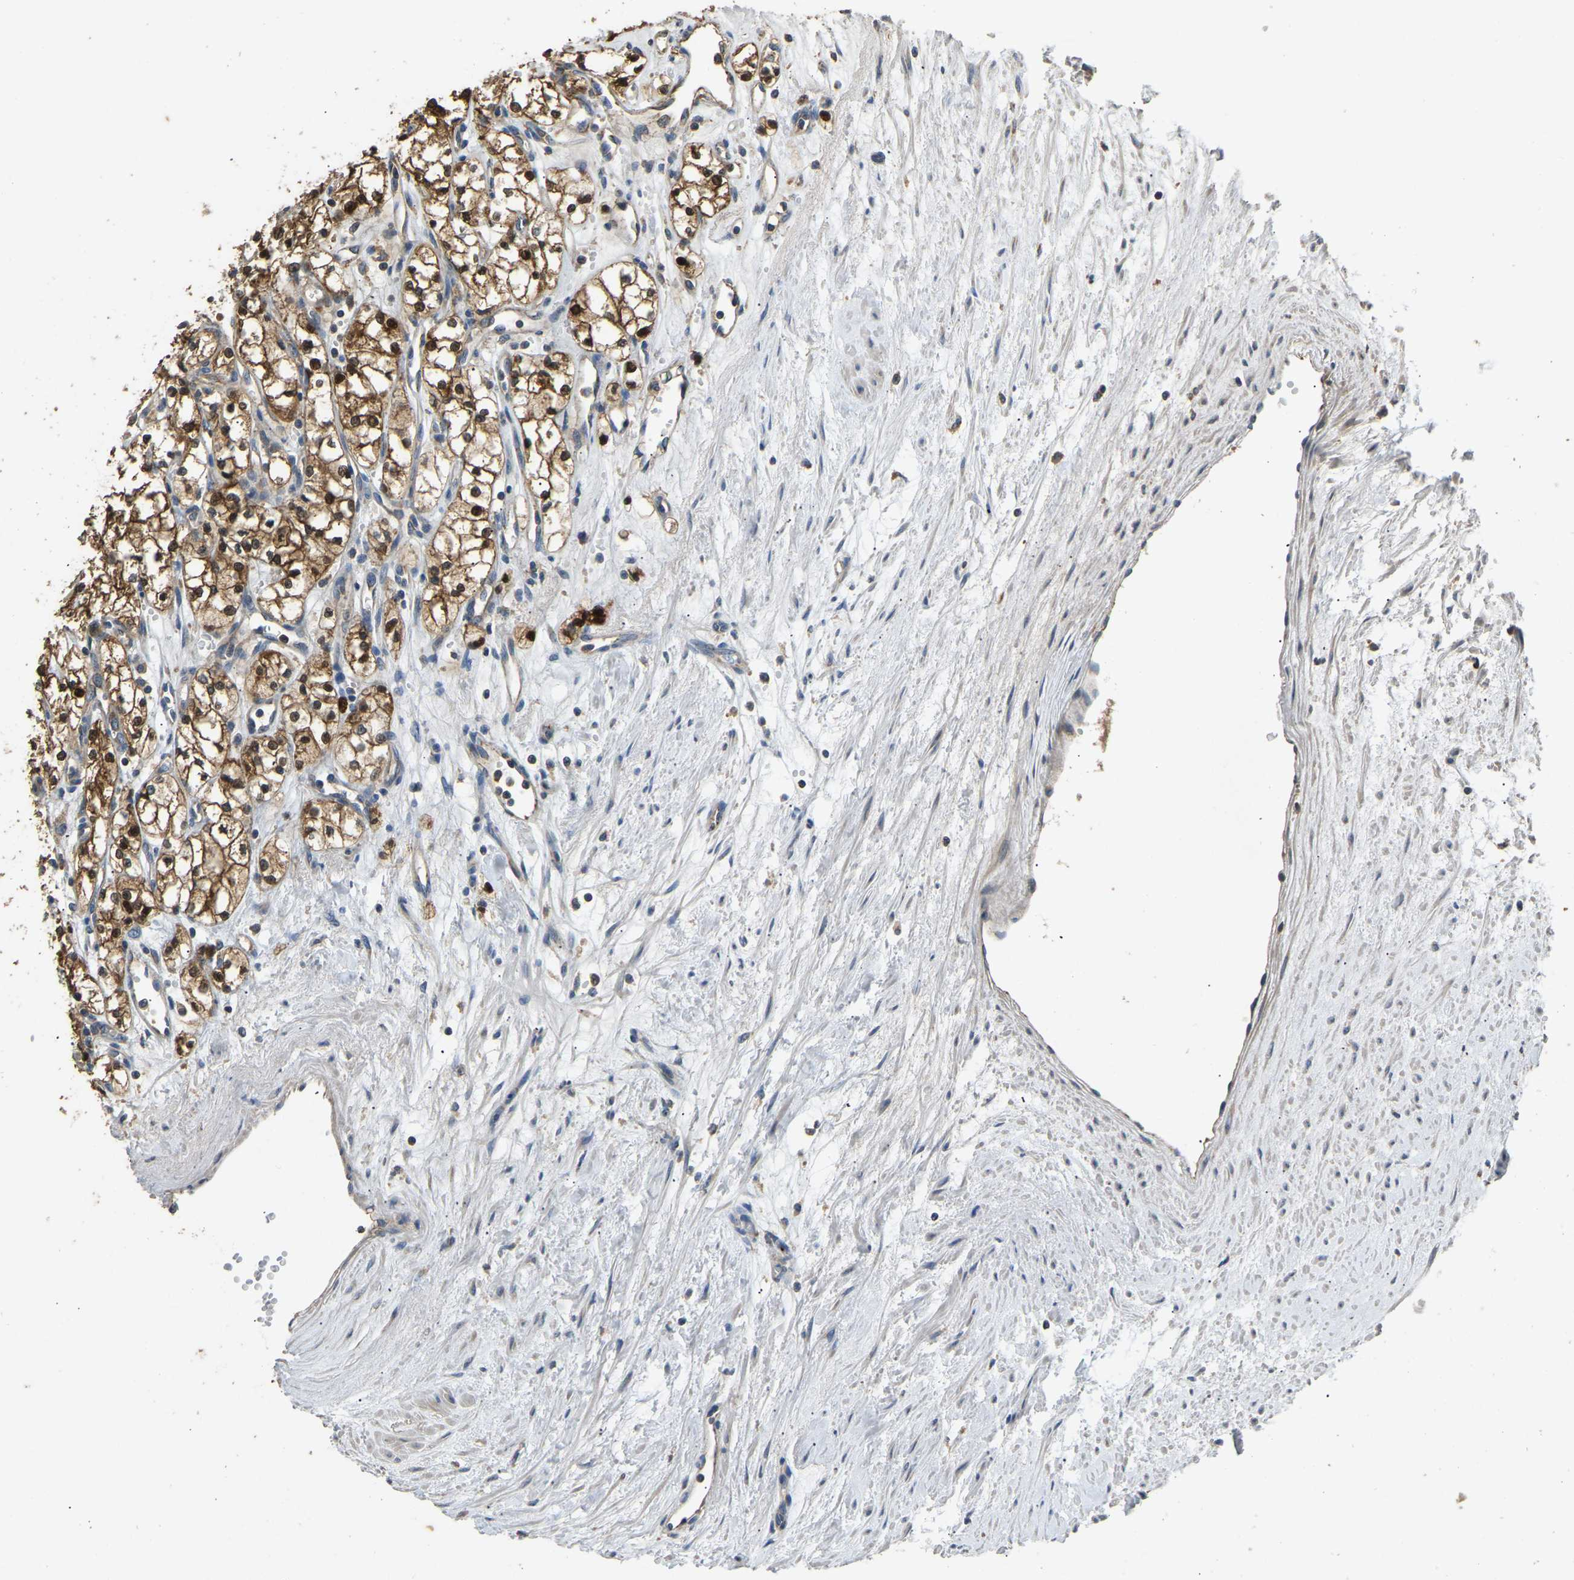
{"staining": {"intensity": "strong", "quantity": ">75%", "location": "cytoplasmic/membranous,nuclear"}, "tissue": "renal cancer", "cell_type": "Tumor cells", "image_type": "cancer", "snomed": [{"axis": "morphology", "description": "Adenocarcinoma, NOS"}, {"axis": "topography", "description": "Kidney"}], "caption": "Immunohistochemistry of human renal adenocarcinoma displays high levels of strong cytoplasmic/membranous and nuclear positivity in approximately >75% of tumor cells.", "gene": "TUFM", "patient": {"sex": "male", "age": 59}}